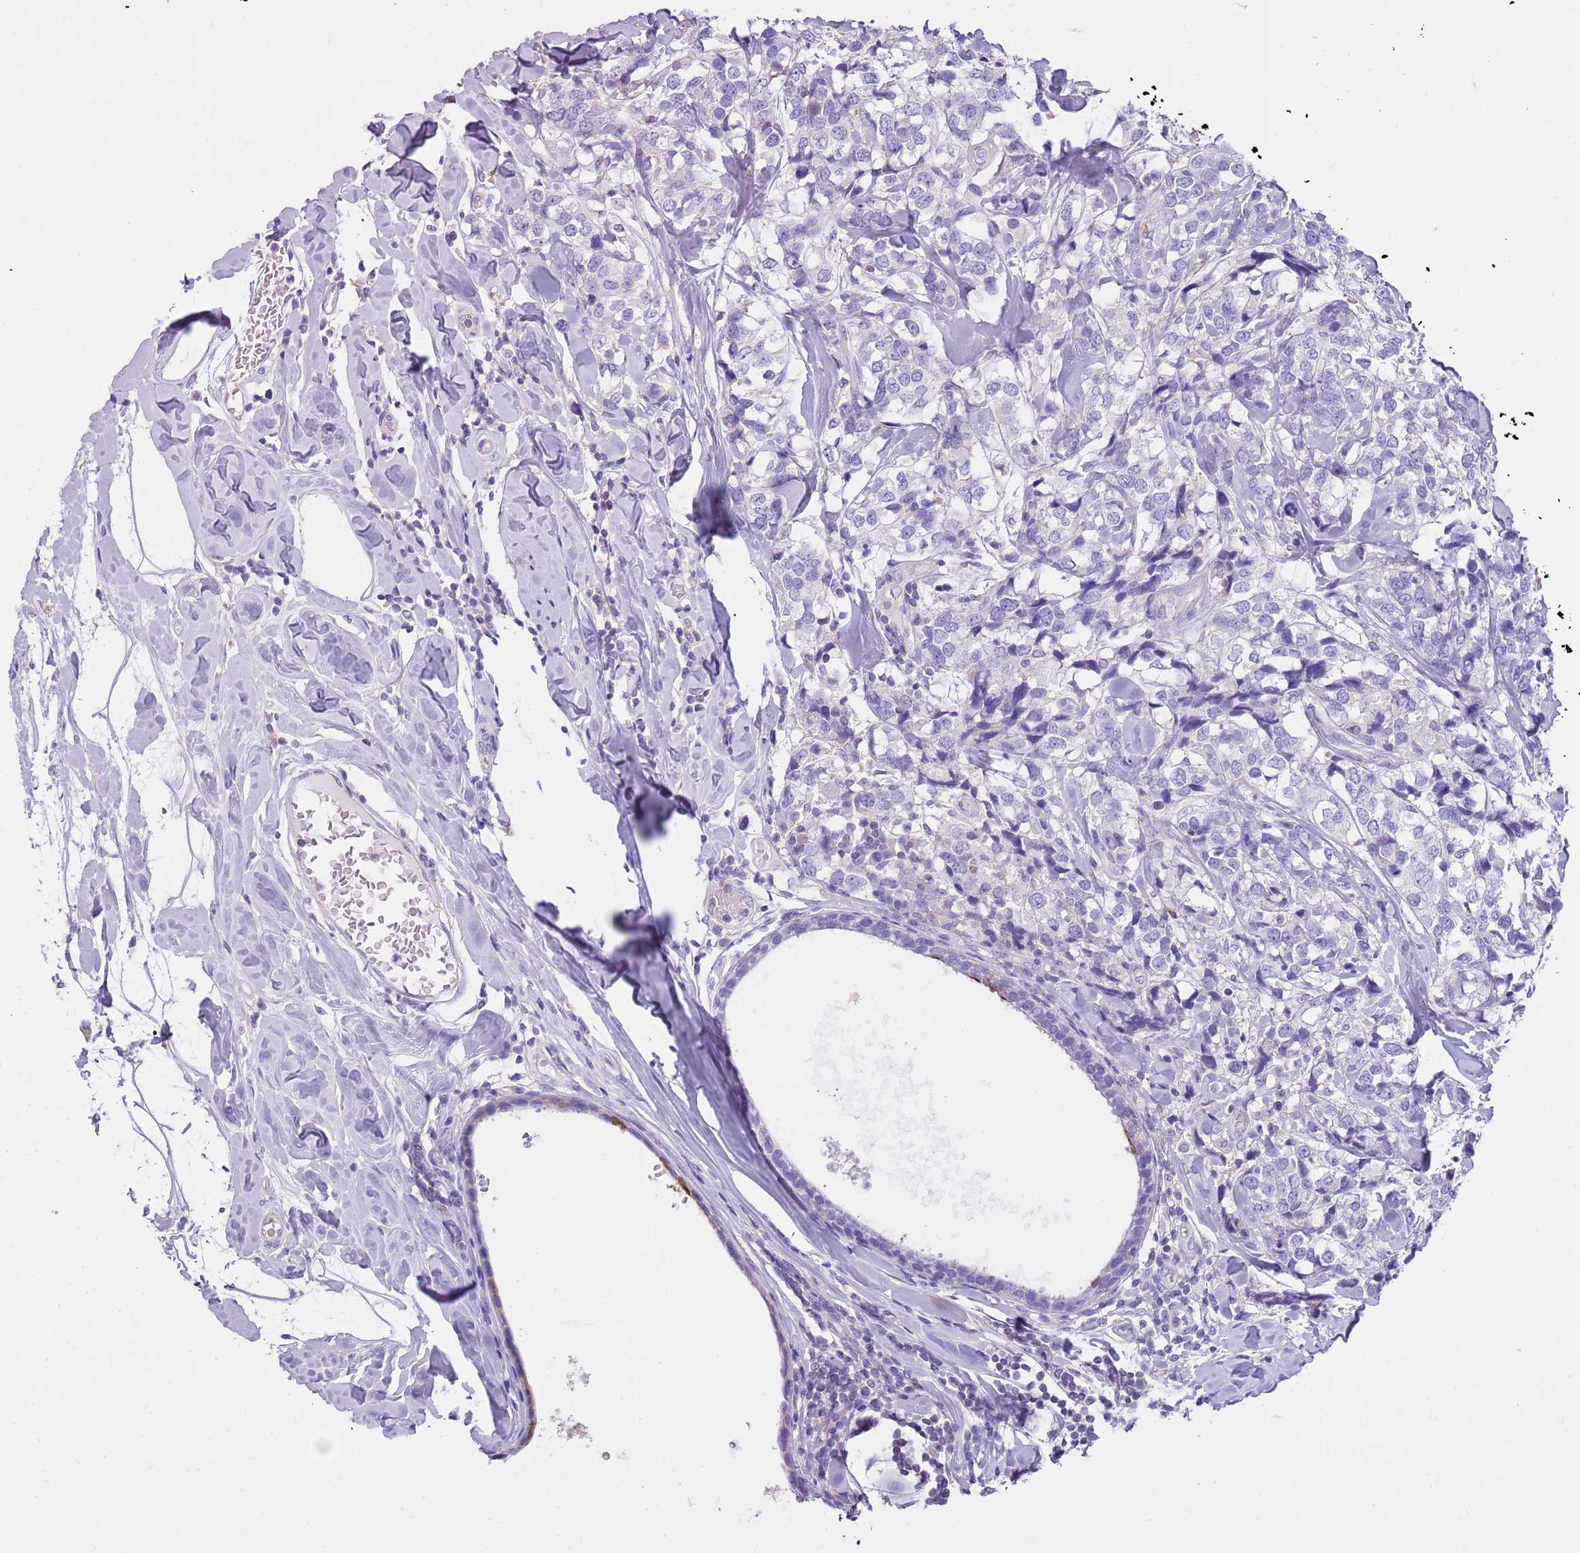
{"staining": {"intensity": "negative", "quantity": "none", "location": "none"}, "tissue": "breast cancer", "cell_type": "Tumor cells", "image_type": "cancer", "snomed": [{"axis": "morphology", "description": "Lobular carcinoma"}, {"axis": "topography", "description": "Breast"}], "caption": "Photomicrograph shows no protein expression in tumor cells of breast cancer (lobular carcinoma) tissue.", "gene": "CNPPD1", "patient": {"sex": "female", "age": 59}}